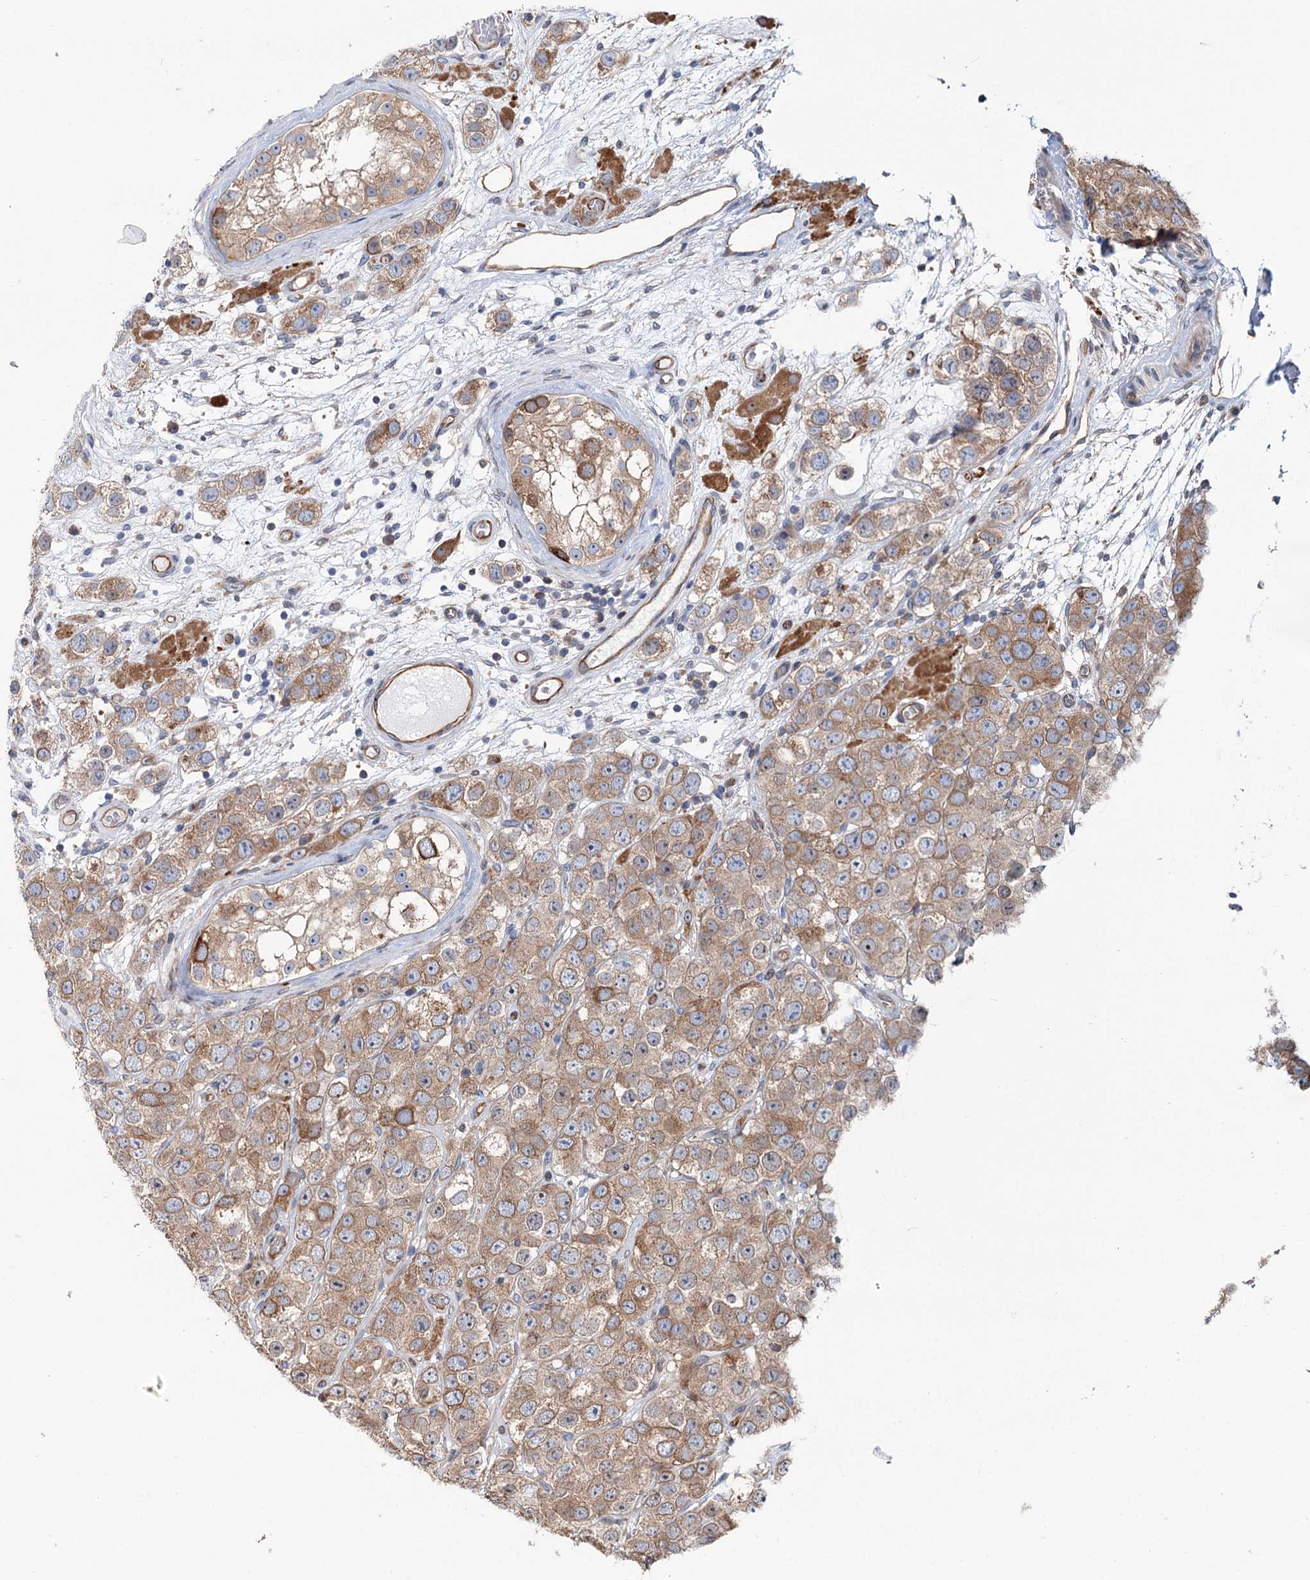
{"staining": {"intensity": "moderate", "quantity": ">75%", "location": "cytoplasmic/membranous"}, "tissue": "testis cancer", "cell_type": "Tumor cells", "image_type": "cancer", "snomed": [{"axis": "morphology", "description": "Seminoma, NOS"}, {"axis": "topography", "description": "Testis"}], "caption": "Tumor cells demonstrate moderate cytoplasmic/membranous staining in approximately >75% of cells in testis seminoma. Using DAB (brown) and hematoxylin (blue) stains, captured at high magnification using brightfield microscopy.", "gene": "PTDSS2", "patient": {"sex": "male", "age": 28}}